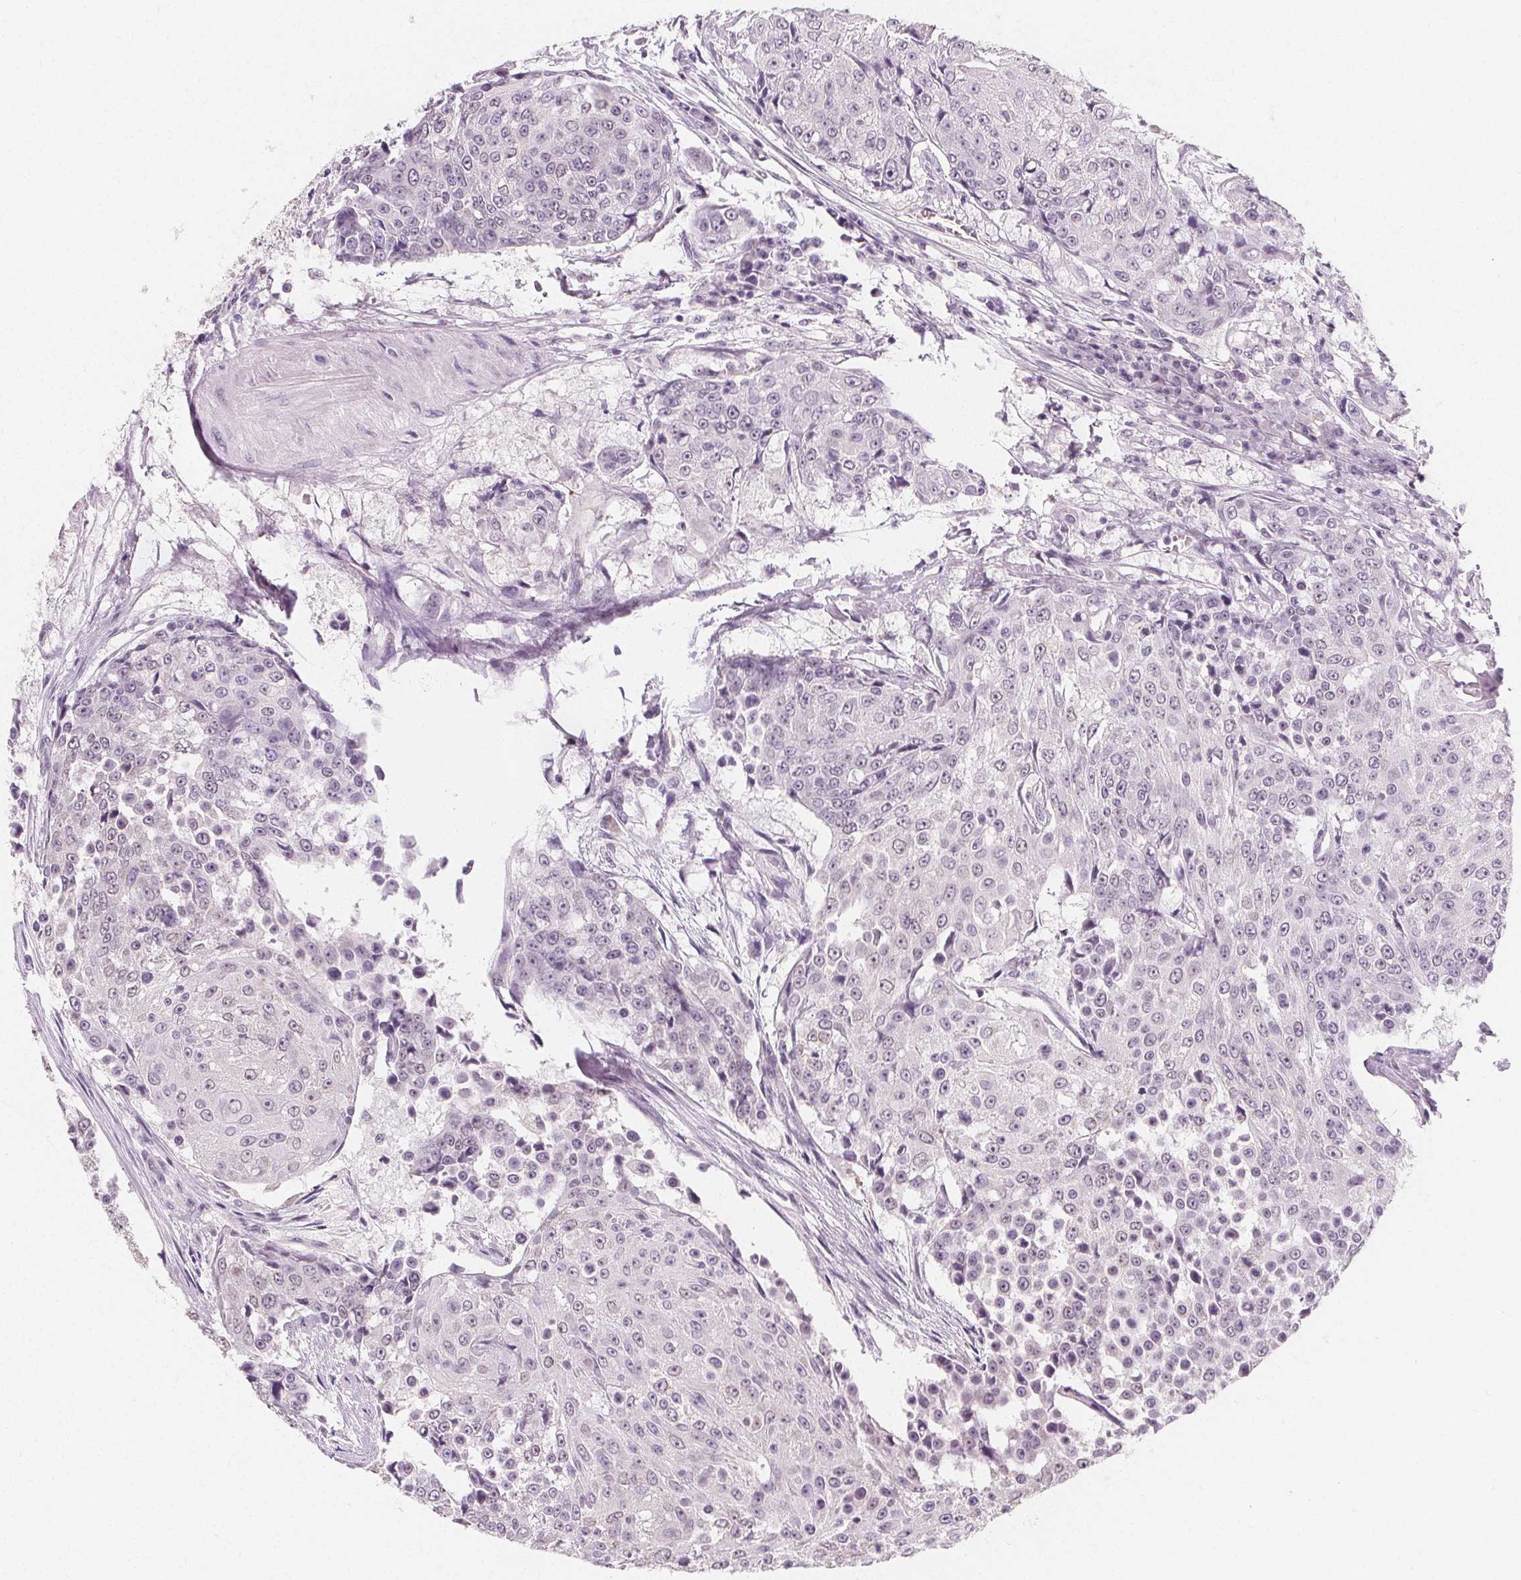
{"staining": {"intensity": "negative", "quantity": "none", "location": "none"}, "tissue": "urothelial cancer", "cell_type": "Tumor cells", "image_type": "cancer", "snomed": [{"axis": "morphology", "description": "Urothelial carcinoma, High grade"}, {"axis": "topography", "description": "Urinary bladder"}], "caption": "DAB (3,3'-diaminobenzidine) immunohistochemical staining of human high-grade urothelial carcinoma displays no significant expression in tumor cells.", "gene": "DBX2", "patient": {"sex": "female", "age": 63}}